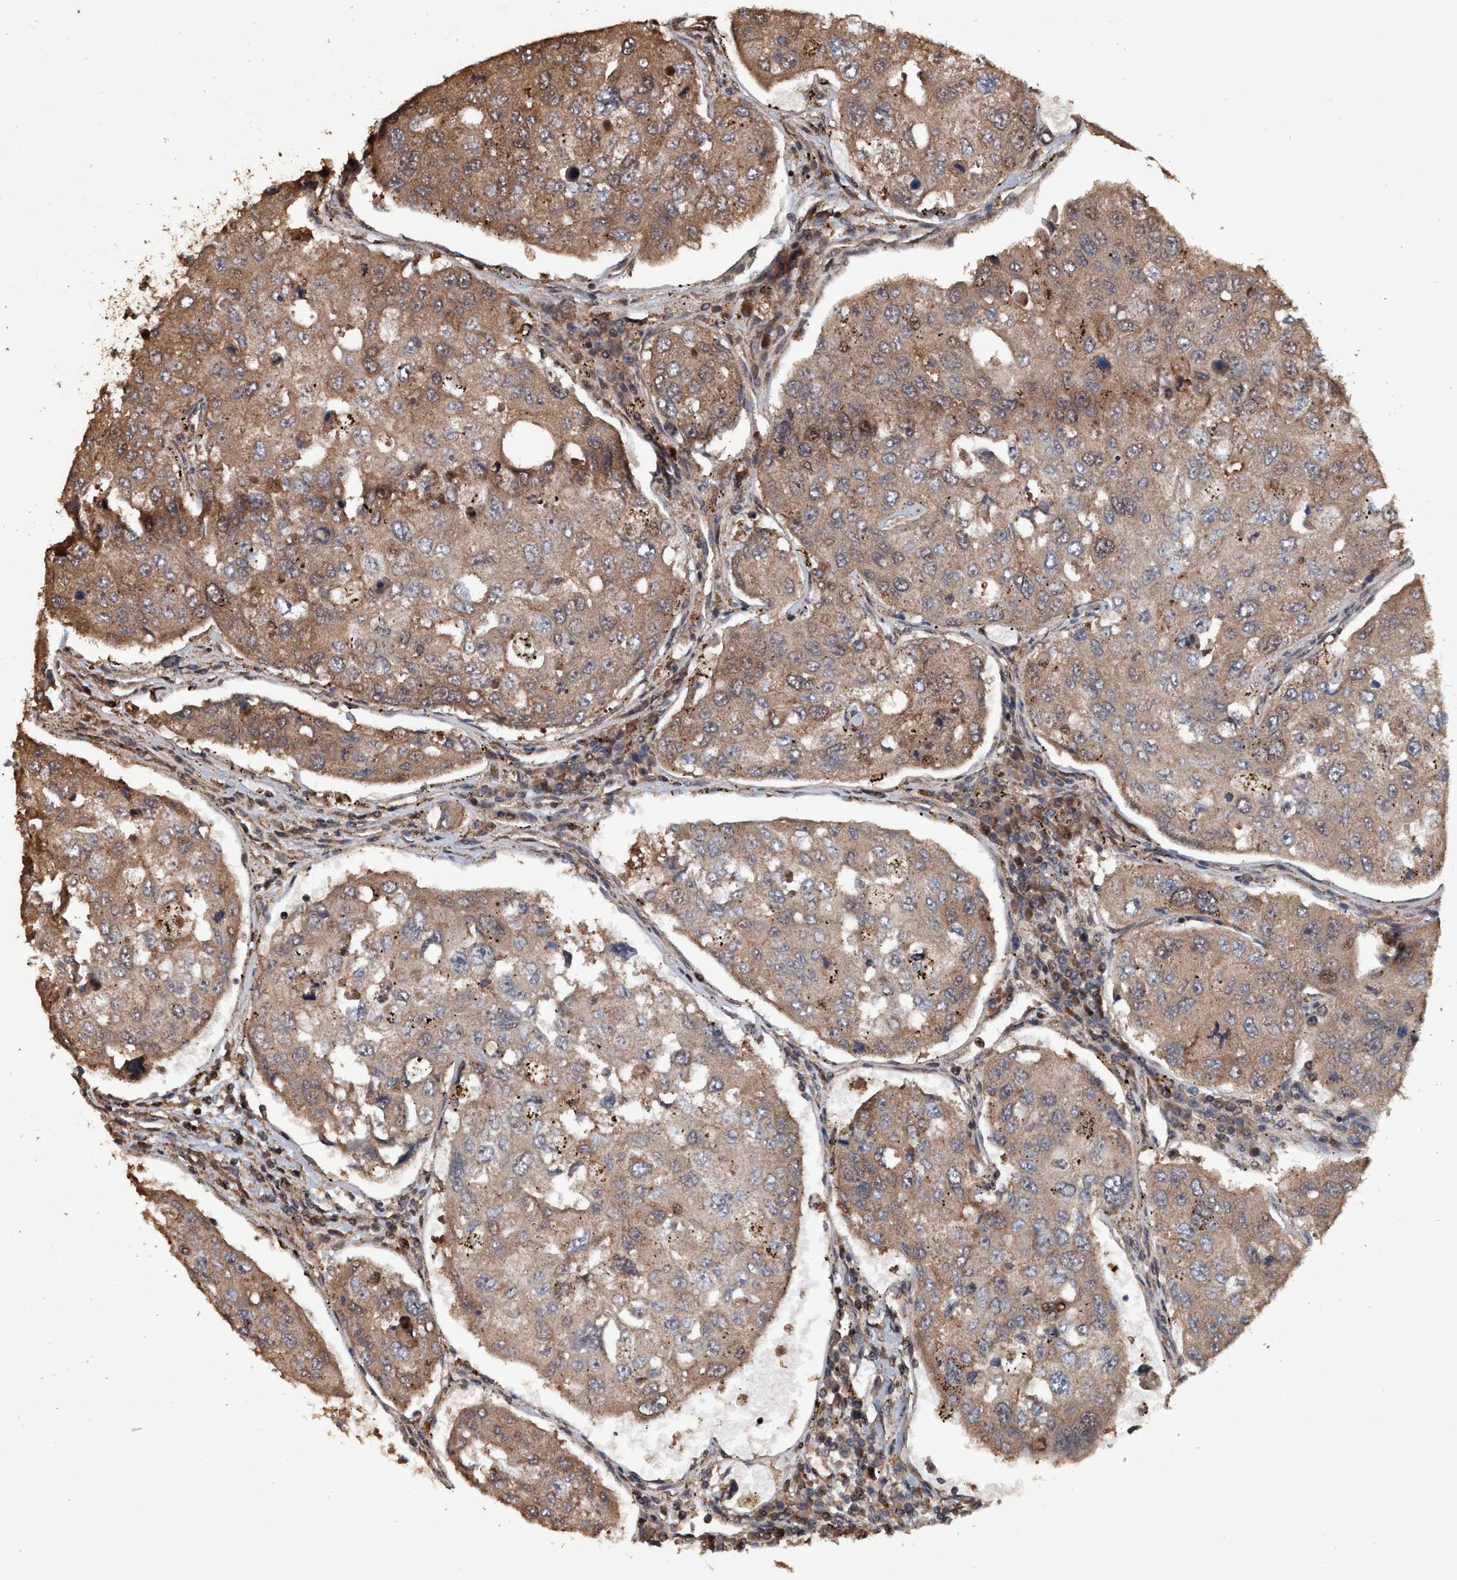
{"staining": {"intensity": "moderate", "quantity": ">75%", "location": "cytoplasmic/membranous"}, "tissue": "urothelial cancer", "cell_type": "Tumor cells", "image_type": "cancer", "snomed": [{"axis": "morphology", "description": "Urothelial carcinoma, High grade"}, {"axis": "topography", "description": "Lymph node"}, {"axis": "topography", "description": "Urinary bladder"}], "caption": "Human urothelial cancer stained for a protein (brown) reveals moderate cytoplasmic/membranous positive expression in approximately >75% of tumor cells.", "gene": "TRPC7", "patient": {"sex": "male", "age": 51}}